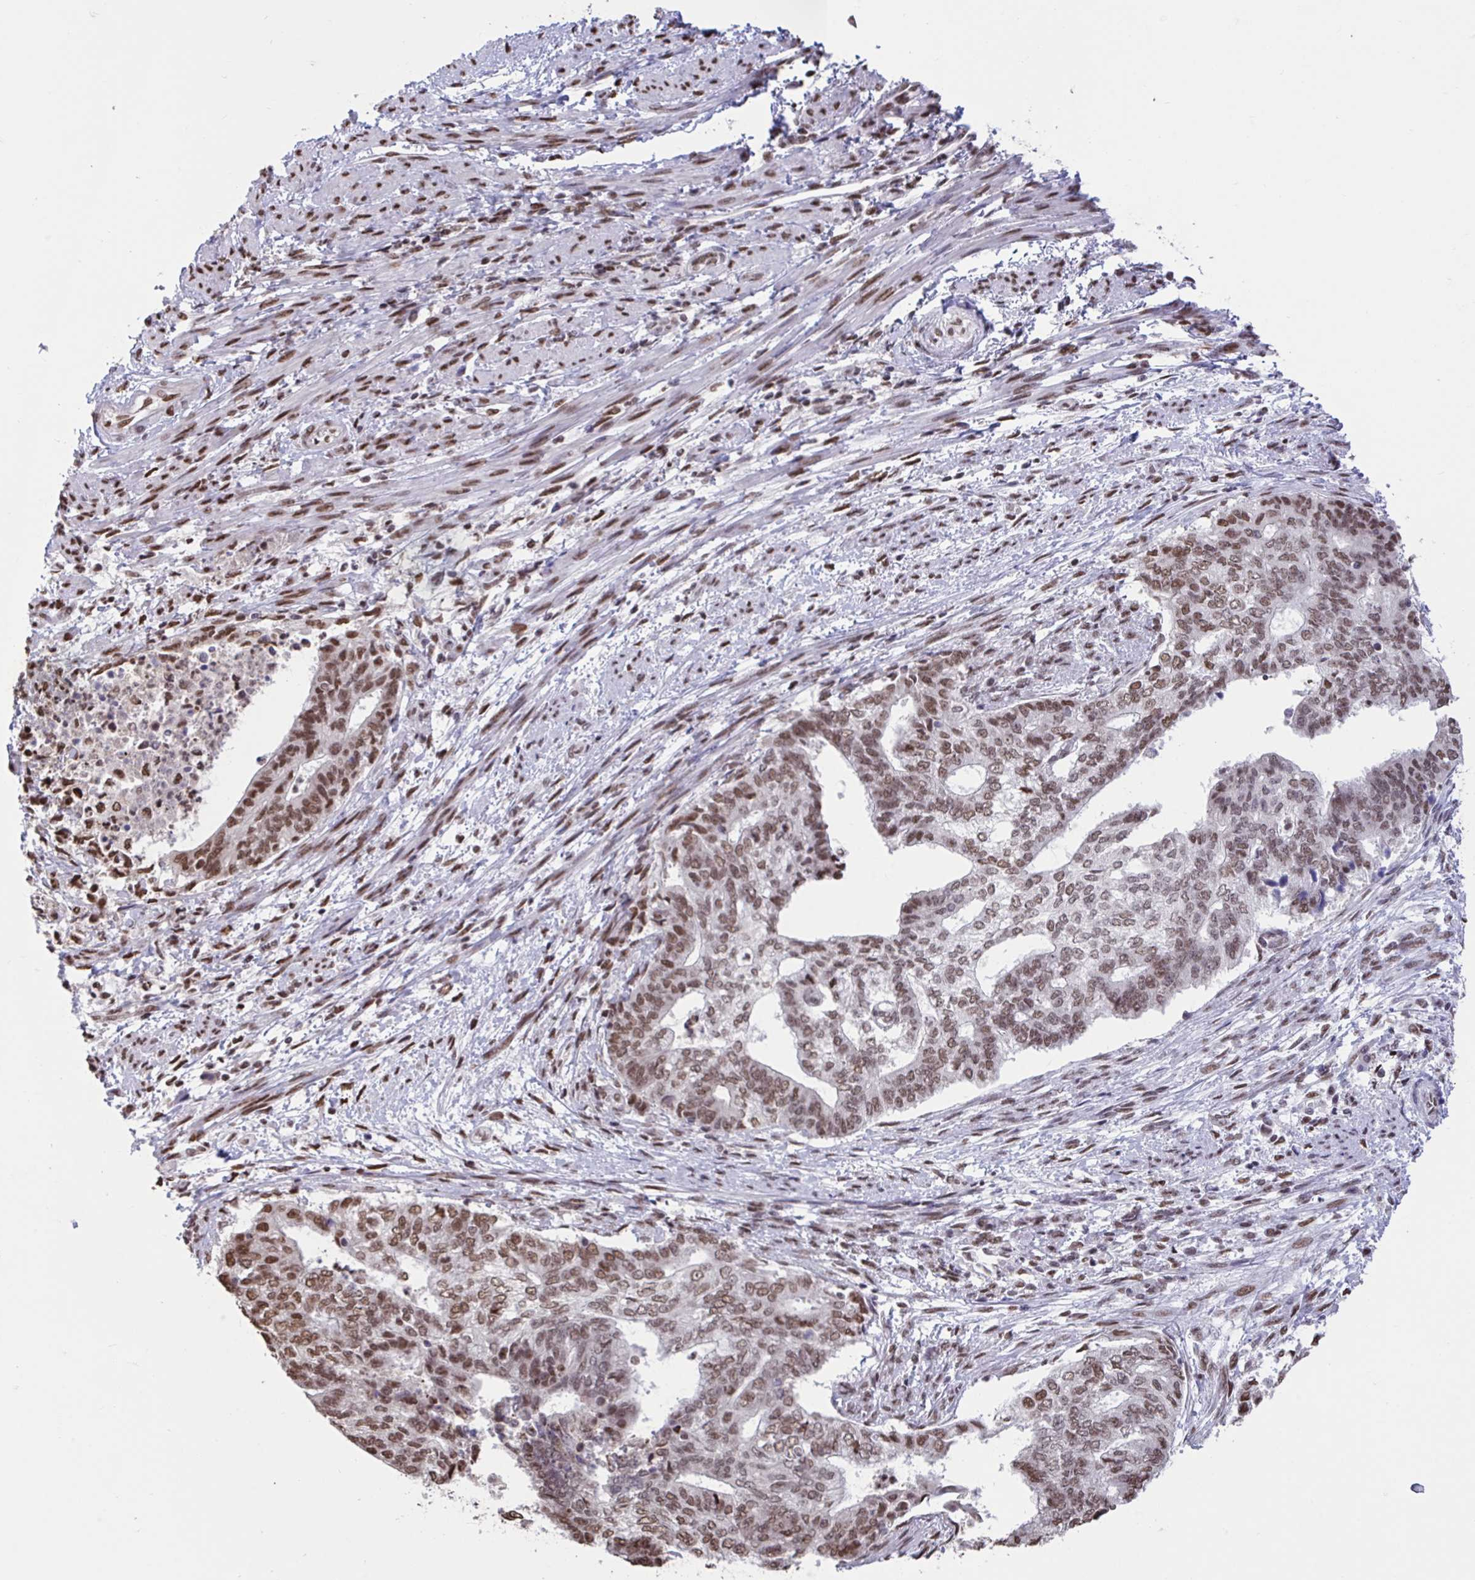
{"staining": {"intensity": "moderate", "quantity": ">75%", "location": "nuclear"}, "tissue": "endometrial cancer", "cell_type": "Tumor cells", "image_type": "cancer", "snomed": [{"axis": "morphology", "description": "Adenocarcinoma, NOS"}, {"axis": "topography", "description": "Endometrium"}], "caption": "The histopathology image shows immunohistochemical staining of endometrial cancer. There is moderate nuclear expression is seen in approximately >75% of tumor cells. (IHC, brightfield microscopy, high magnification).", "gene": "HNRNPDL", "patient": {"sex": "female", "age": 65}}